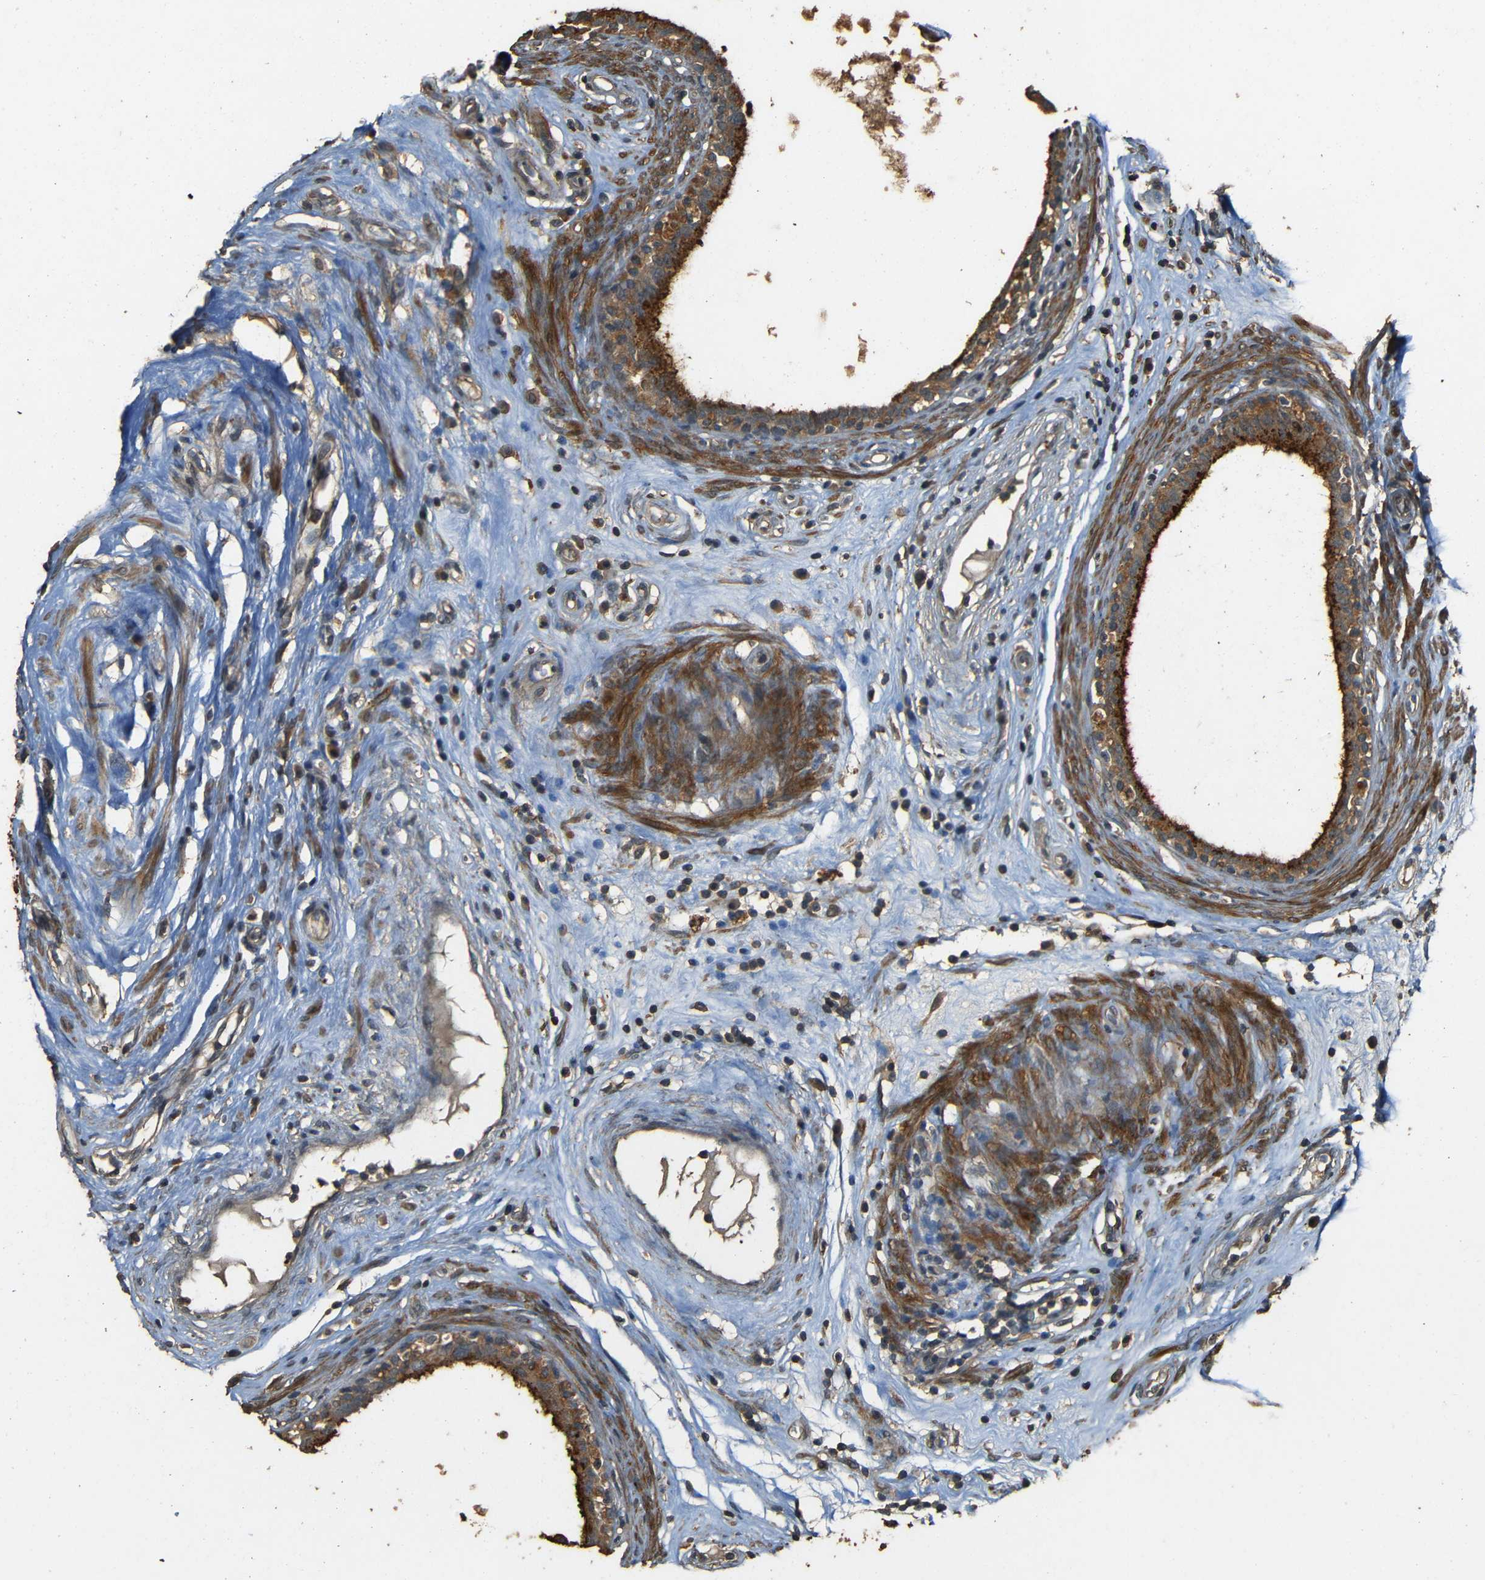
{"staining": {"intensity": "moderate", "quantity": ">75%", "location": "cytoplasmic/membranous"}, "tissue": "epididymis", "cell_type": "Glandular cells", "image_type": "normal", "snomed": [{"axis": "morphology", "description": "Normal tissue, NOS"}, {"axis": "morphology", "description": "Inflammation, NOS"}, {"axis": "topography", "description": "Epididymis"}], "caption": "Protein expression analysis of benign human epididymis reveals moderate cytoplasmic/membranous expression in approximately >75% of glandular cells. (brown staining indicates protein expression, while blue staining denotes nuclei).", "gene": "PDE5A", "patient": {"sex": "male", "age": 84}}